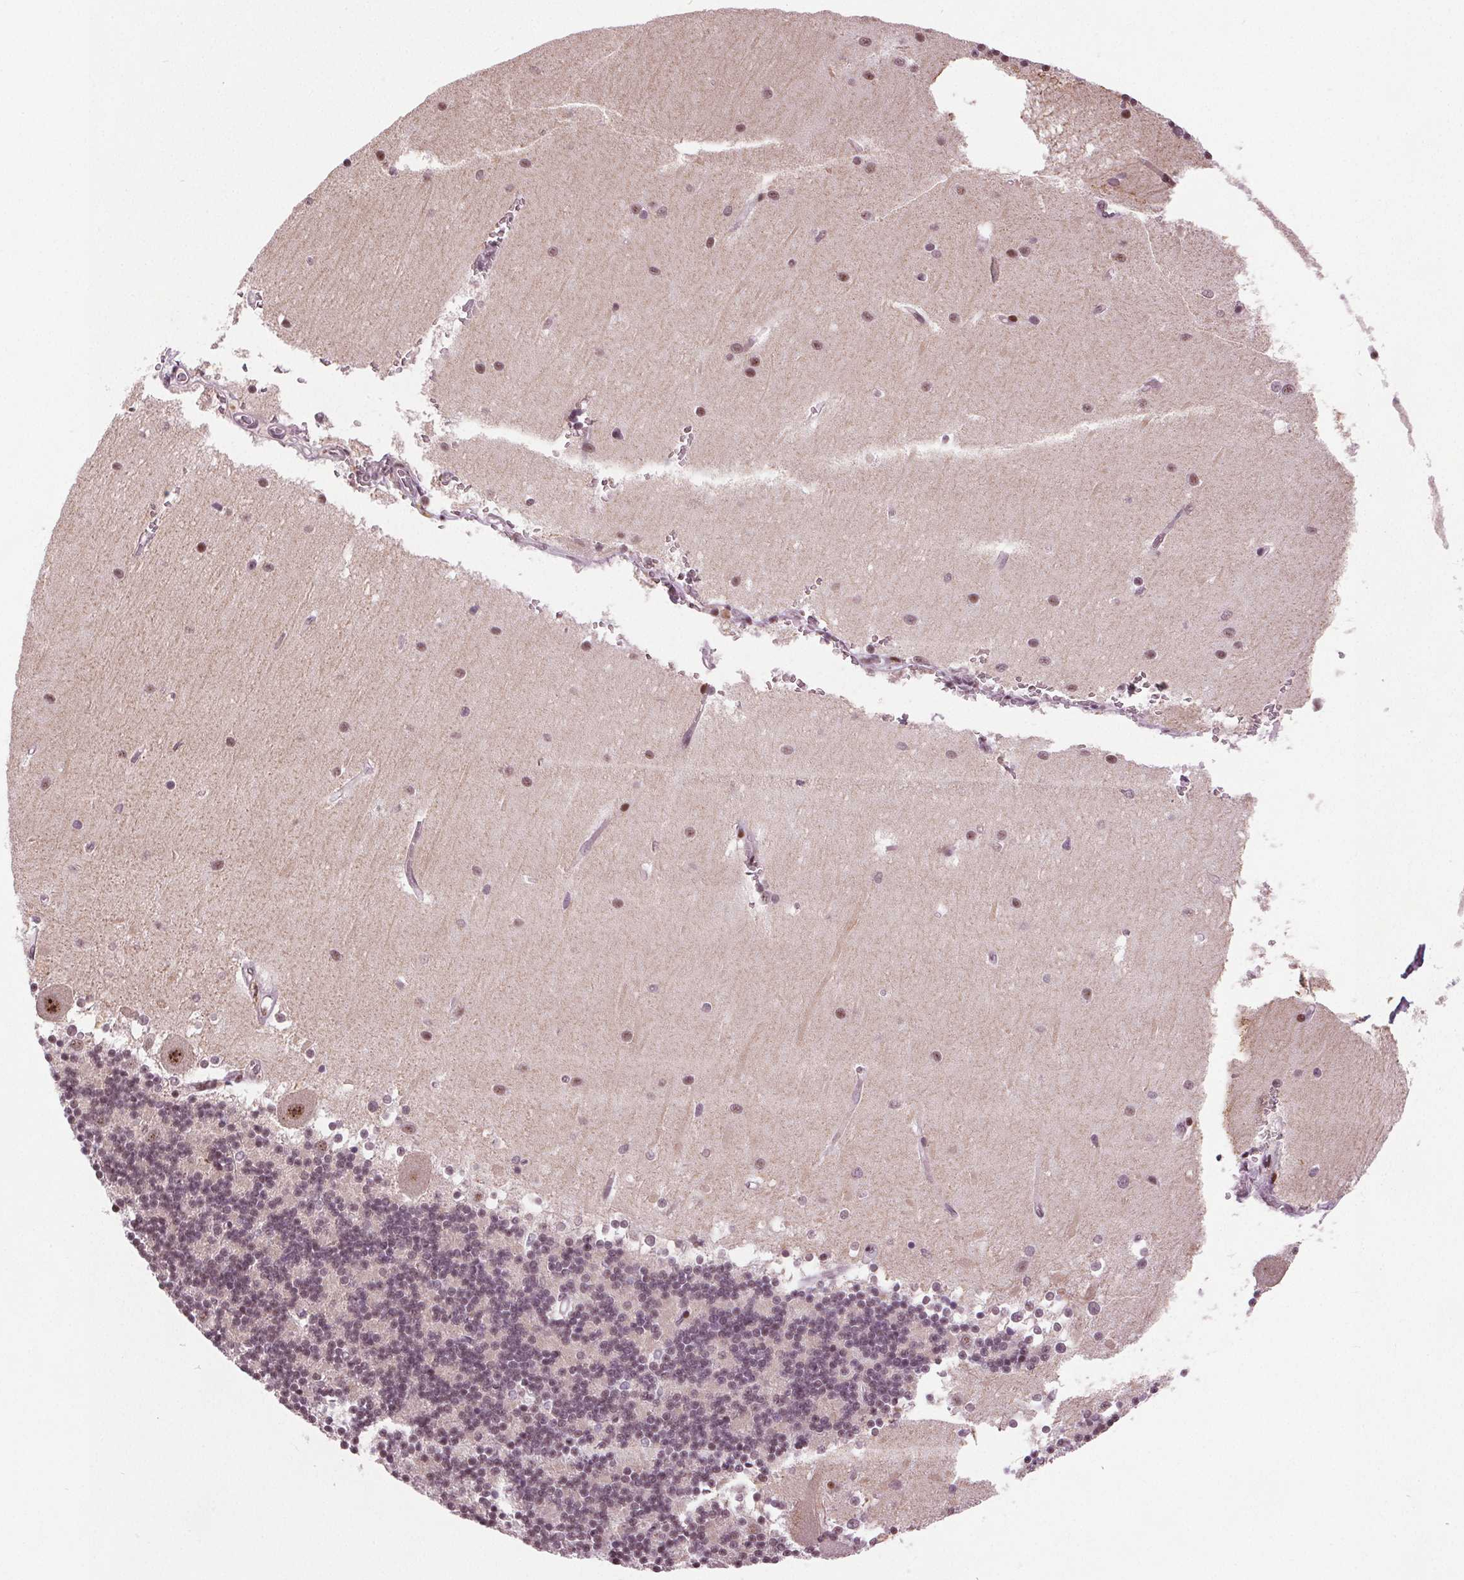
{"staining": {"intensity": "weak", "quantity": ">75%", "location": "nuclear"}, "tissue": "cerebellum", "cell_type": "Cells in granular layer", "image_type": "normal", "snomed": [{"axis": "morphology", "description": "Normal tissue, NOS"}, {"axis": "topography", "description": "Cerebellum"}], "caption": "Human cerebellum stained for a protein (brown) reveals weak nuclear positive positivity in approximately >75% of cells in granular layer.", "gene": "TTC34", "patient": {"sex": "male", "age": 54}}